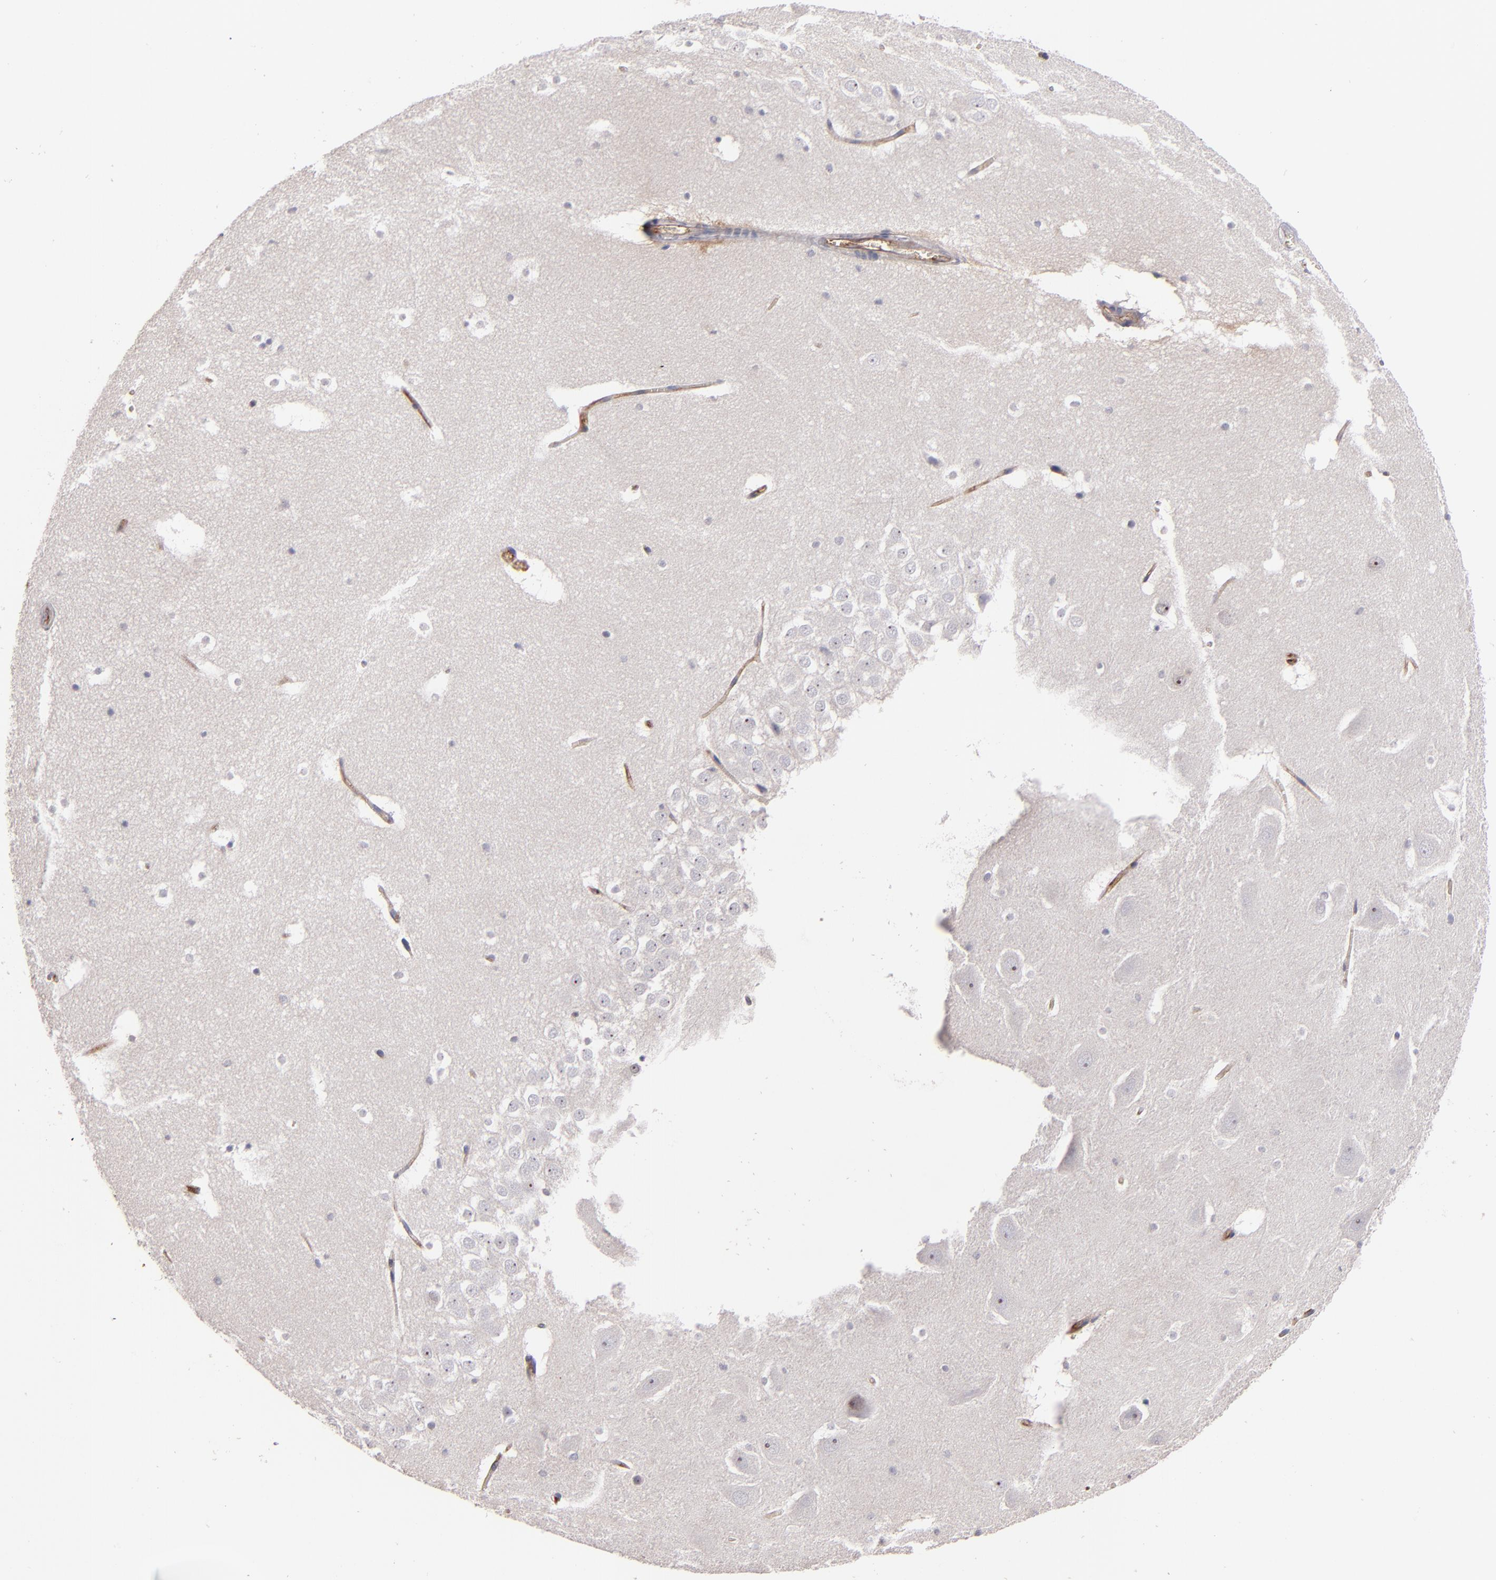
{"staining": {"intensity": "negative", "quantity": "none", "location": "none"}, "tissue": "hippocampus", "cell_type": "Glial cells", "image_type": "normal", "snomed": [{"axis": "morphology", "description": "Normal tissue, NOS"}, {"axis": "topography", "description": "Hippocampus"}], "caption": "There is no significant positivity in glial cells of hippocampus.", "gene": "ICAM1", "patient": {"sex": "male", "age": 45}}